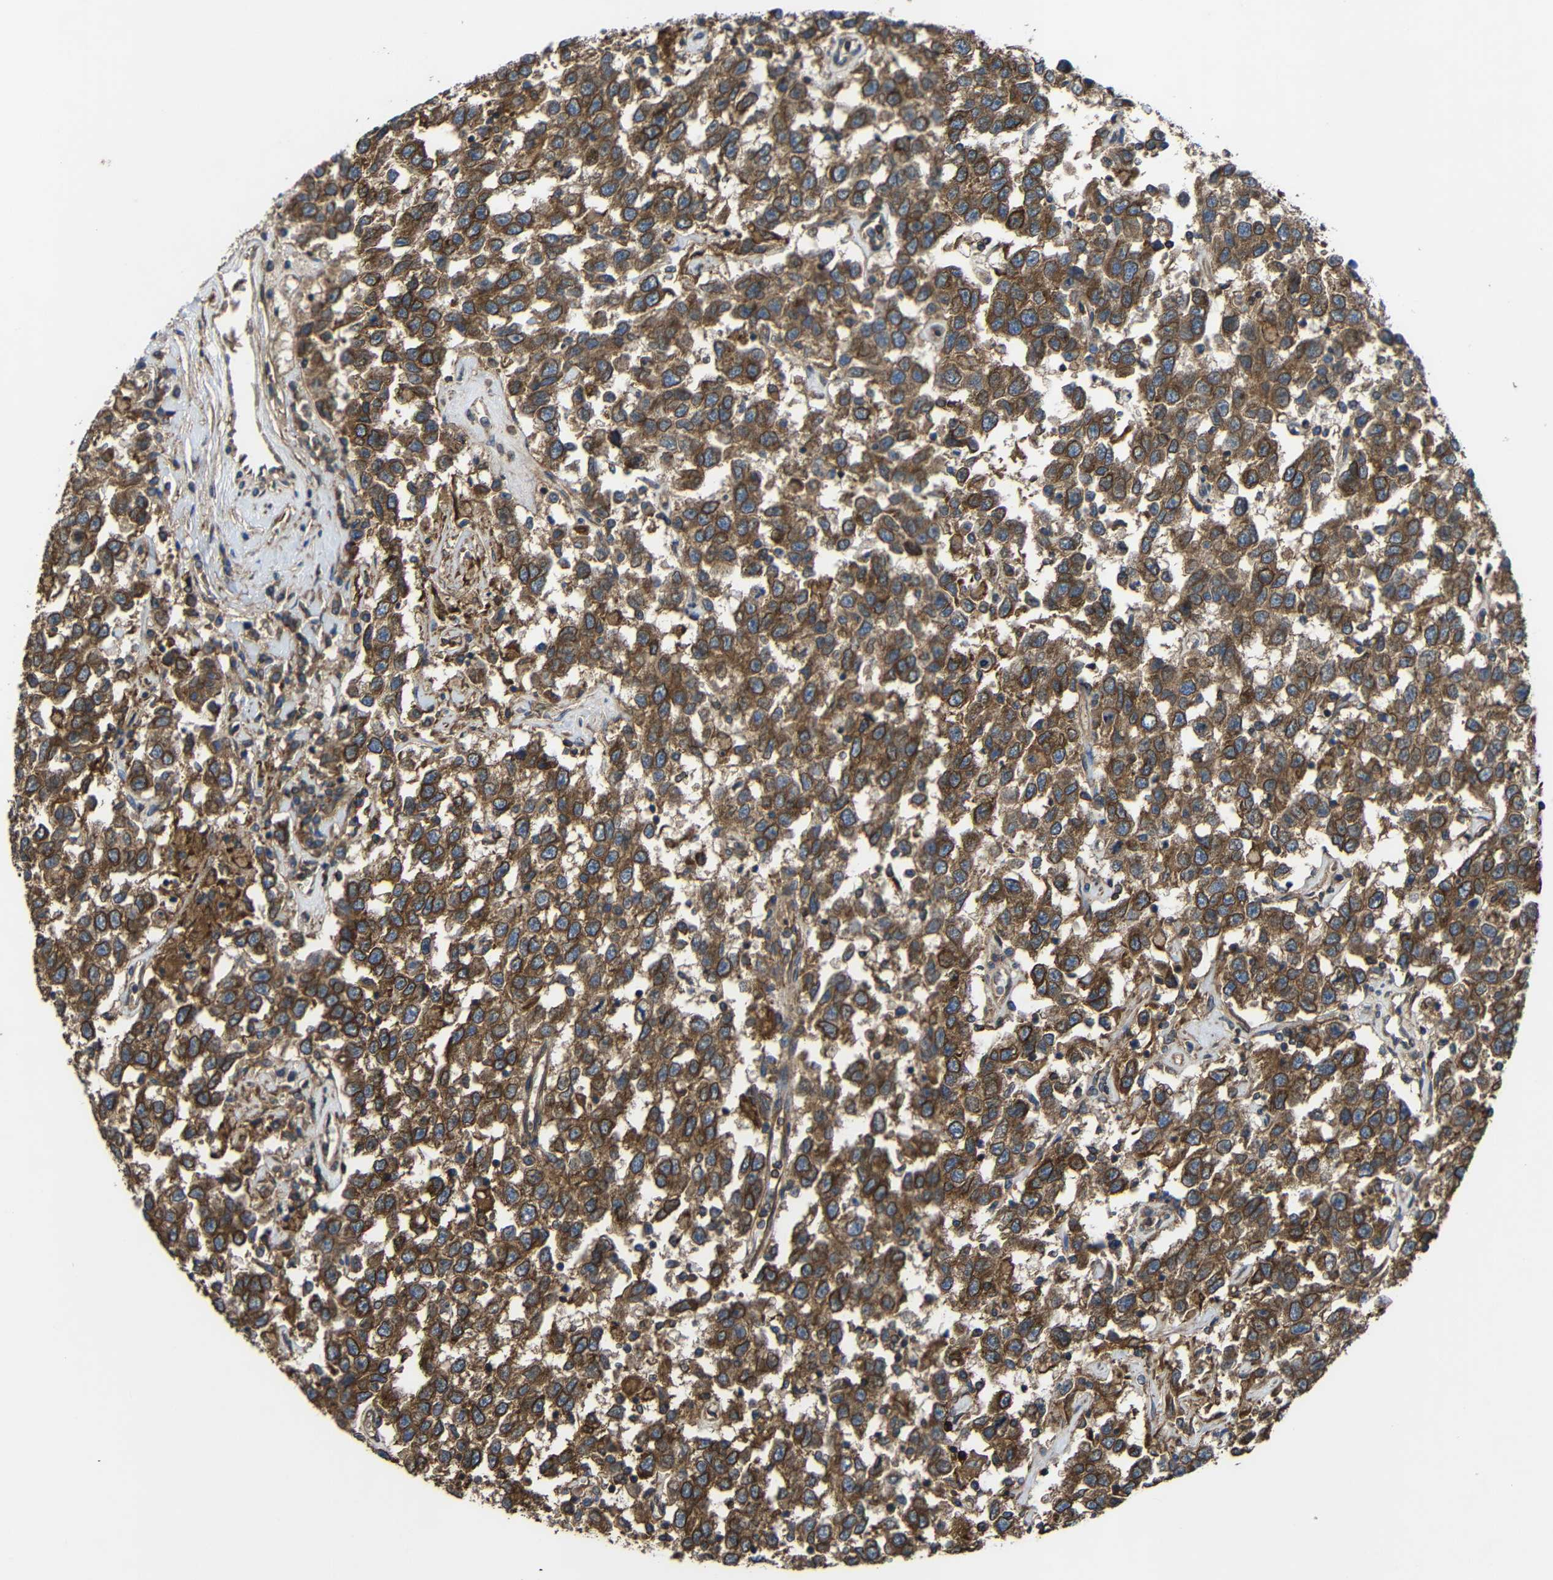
{"staining": {"intensity": "moderate", "quantity": ">75%", "location": "cytoplasmic/membranous"}, "tissue": "testis cancer", "cell_type": "Tumor cells", "image_type": "cancer", "snomed": [{"axis": "morphology", "description": "Seminoma, NOS"}, {"axis": "topography", "description": "Testis"}], "caption": "This is an image of immunohistochemistry staining of seminoma (testis), which shows moderate staining in the cytoplasmic/membranous of tumor cells.", "gene": "TREM2", "patient": {"sex": "male", "age": 41}}